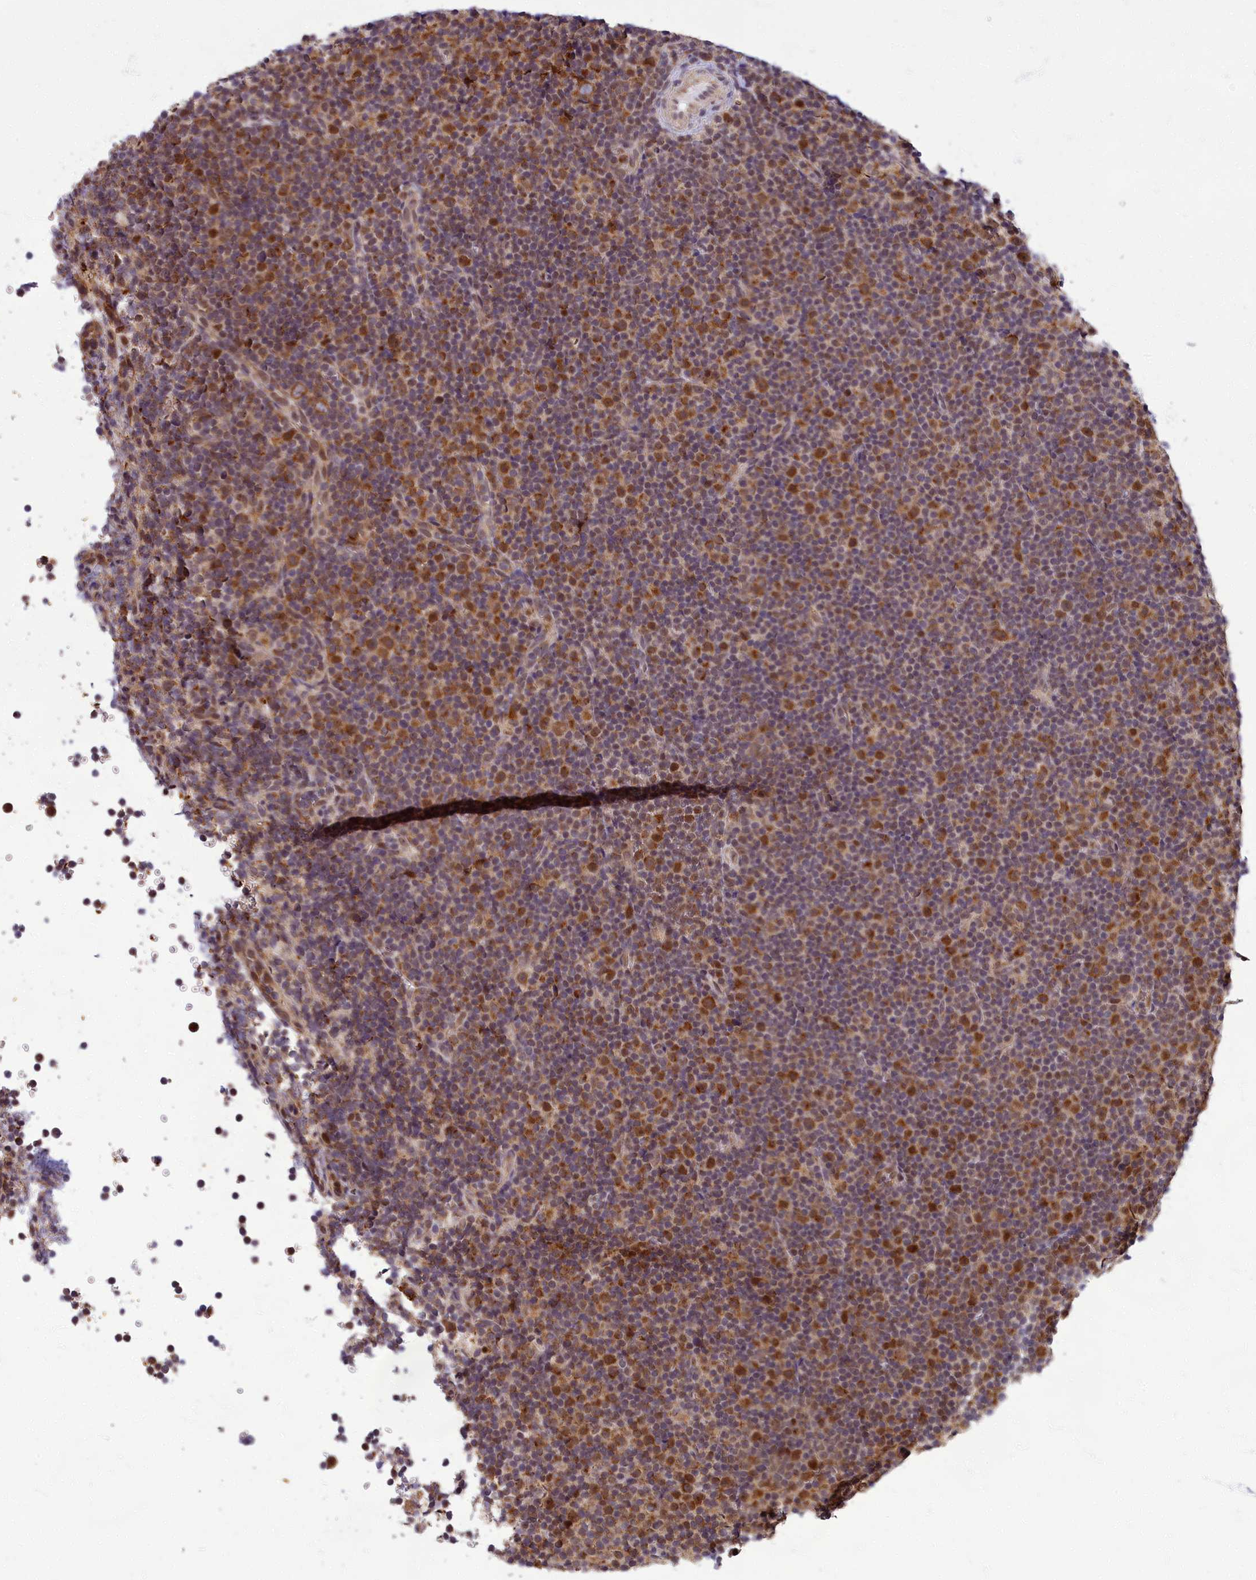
{"staining": {"intensity": "moderate", "quantity": ">75%", "location": "cytoplasmic/membranous,nuclear"}, "tissue": "lymphoma", "cell_type": "Tumor cells", "image_type": "cancer", "snomed": [{"axis": "morphology", "description": "Malignant lymphoma, non-Hodgkin's type, Low grade"}, {"axis": "topography", "description": "Lymph node"}], "caption": "DAB (3,3'-diaminobenzidine) immunohistochemical staining of low-grade malignant lymphoma, non-Hodgkin's type exhibits moderate cytoplasmic/membranous and nuclear protein positivity in approximately >75% of tumor cells.", "gene": "EARS2", "patient": {"sex": "female", "age": 67}}